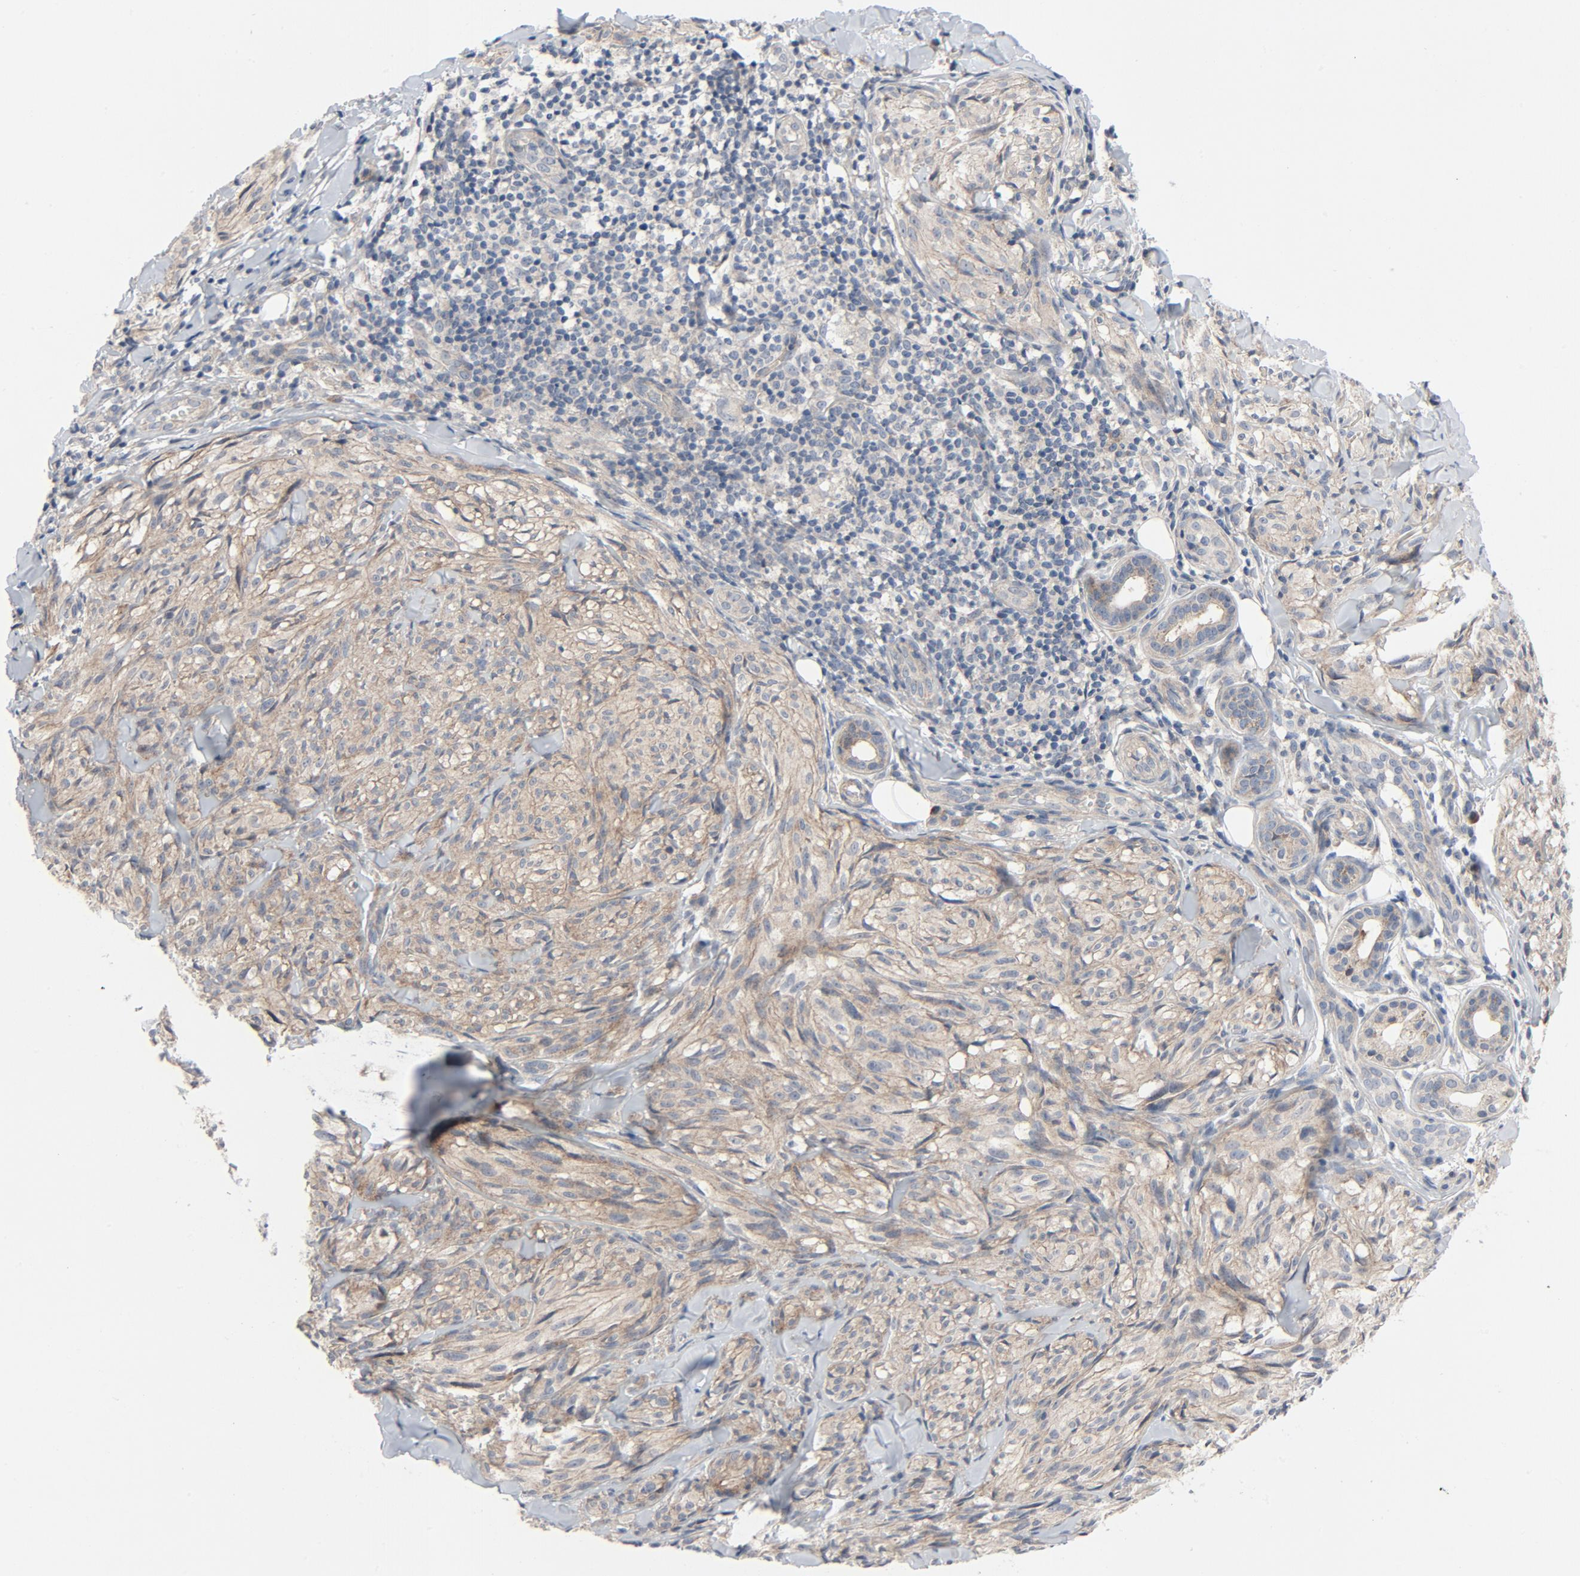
{"staining": {"intensity": "weak", "quantity": ">75%", "location": "cytoplasmic/membranous"}, "tissue": "melanoma", "cell_type": "Tumor cells", "image_type": "cancer", "snomed": [{"axis": "morphology", "description": "Malignant melanoma, Metastatic site"}, {"axis": "topography", "description": "Skin"}], "caption": "A brown stain labels weak cytoplasmic/membranous staining of a protein in human malignant melanoma (metastatic site) tumor cells.", "gene": "TSG101", "patient": {"sex": "female", "age": 66}}